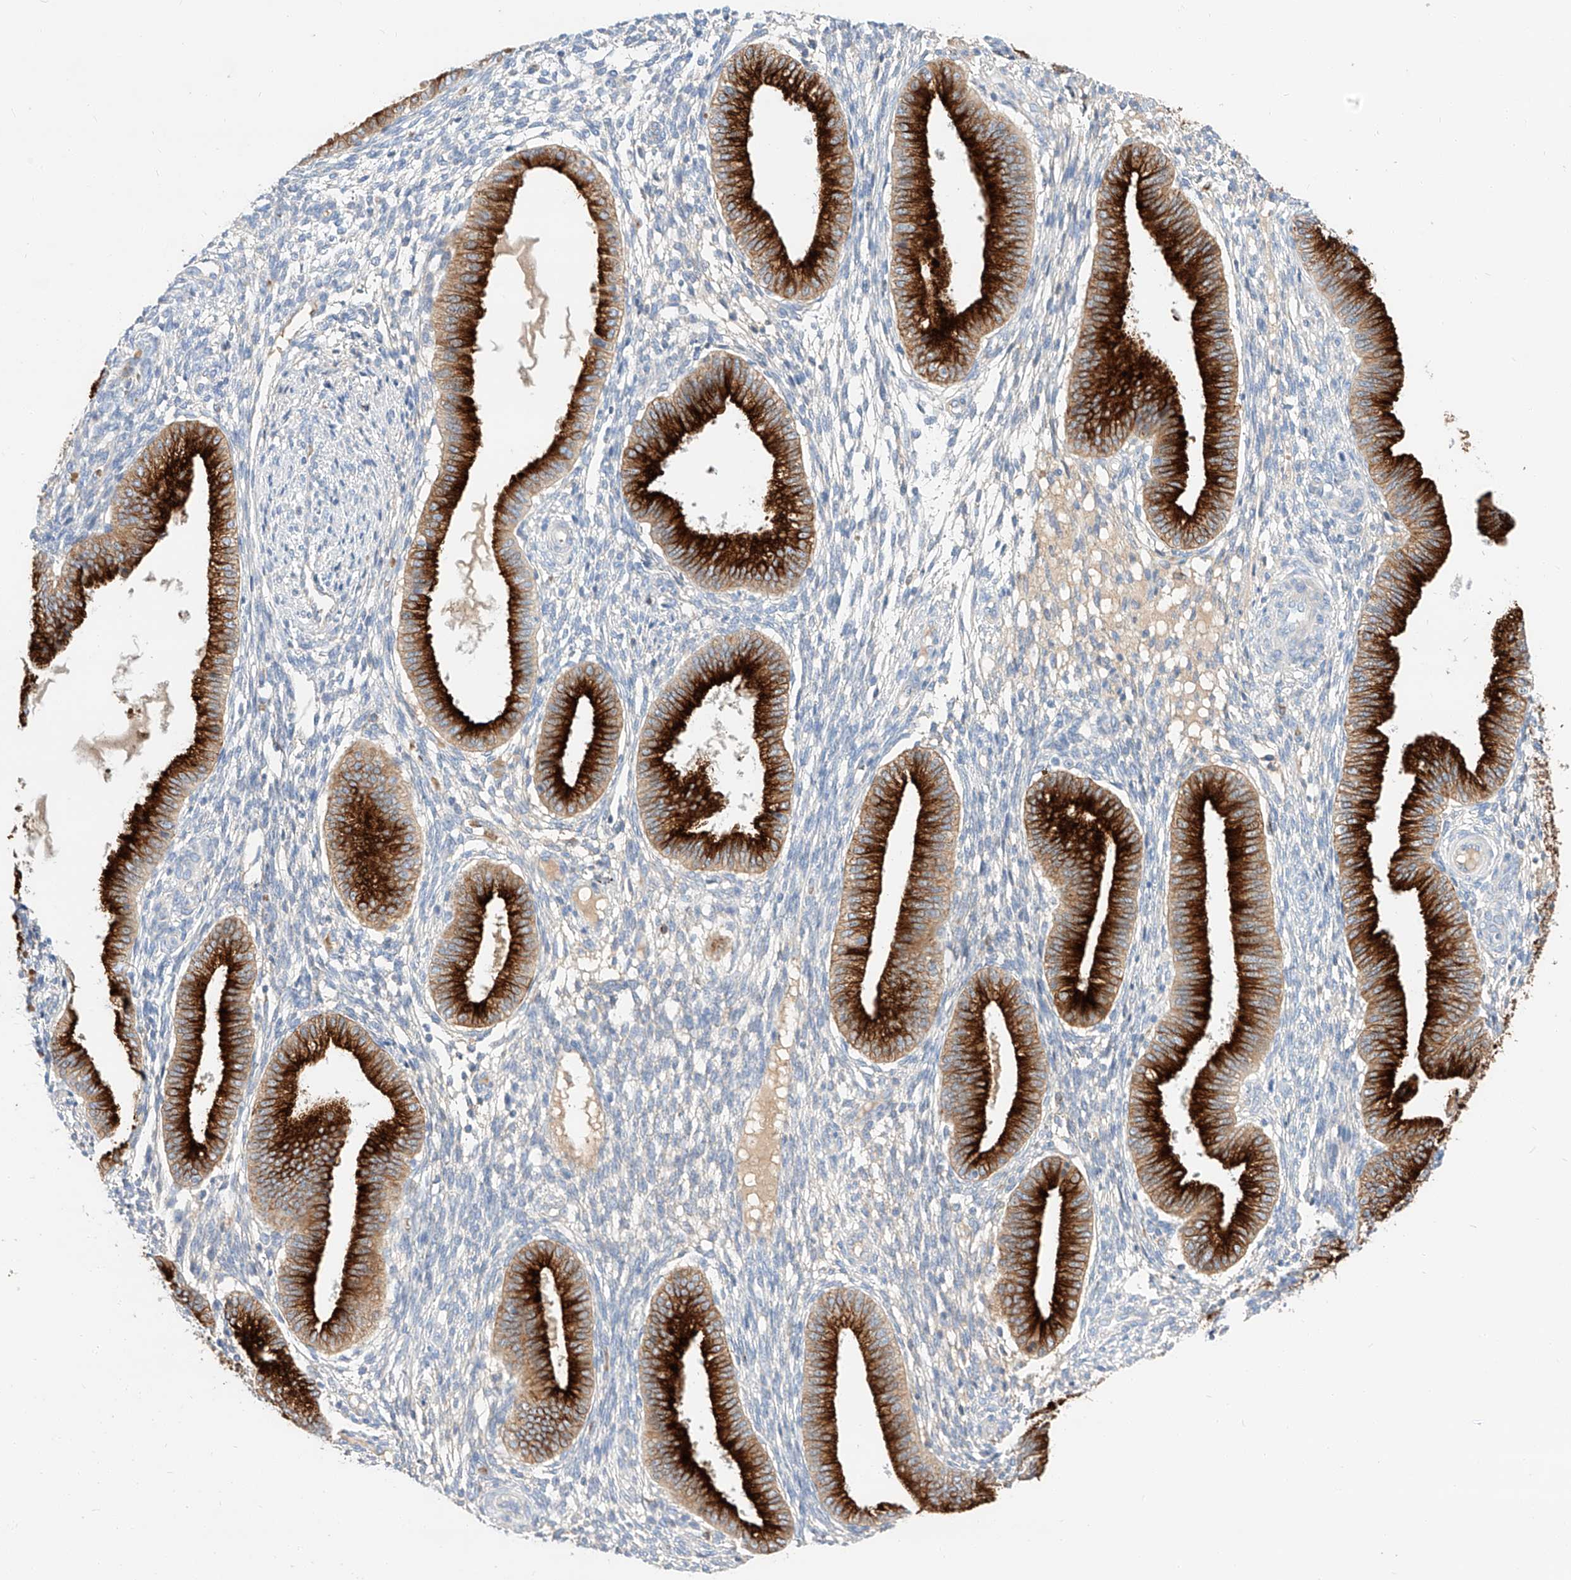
{"staining": {"intensity": "negative", "quantity": "none", "location": "none"}, "tissue": "endometrium", "cell_type": "Cells in endometrial stroma", "image_type": "normal", "snomed": [{"axis": "morphology", "description": "Normal tissue, NOS"}, {"axis": "topography", "description": "Endometrium"}], "caption": "Unremarkable endometrium was stained to show a protein in brown. There is no significant expression in cells in endometrial stroma. (Brightfield microscopy of DAB immunohistochemistry at high magnification).", "gene": "MAP7", "patient": {"sex": "female", "age": 39}}